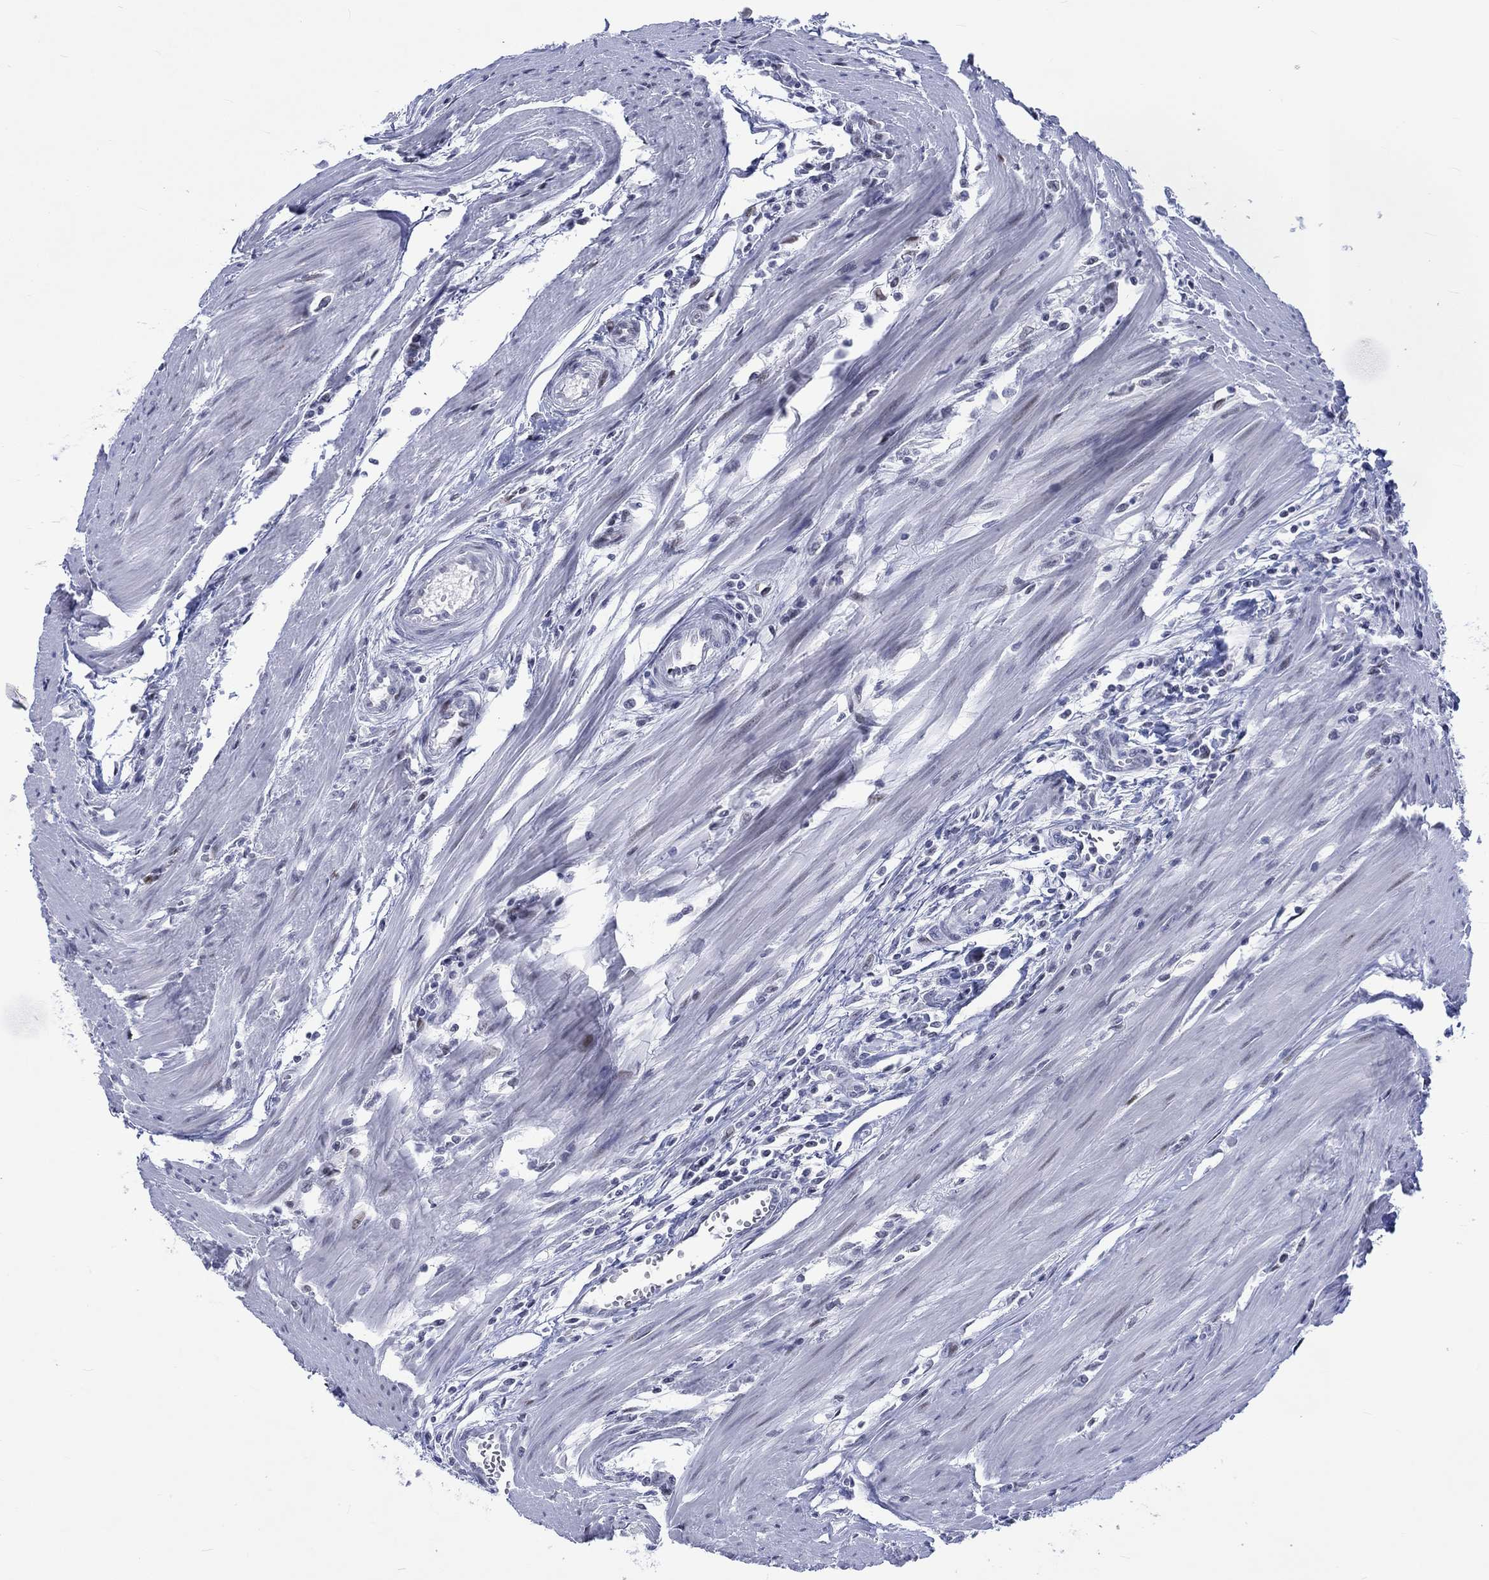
{"staining": {"intensity": "moderate", "quantity": "25%-75%", "location": "nuclear"}, "tissue": "colorectal cancer", "cell_type": "Tumor cells", "image_type": "cancer", "snomed": [{"axis": "morphology", "description": "Adenocarcinoma, NOS"}, {"axis": "topography", "description": "Rectum"}], "caption": "Protein staining of colorectal adenocarcinoma tissue demonstrates moderate nuclear expression in approximately 25%-75% of tumor cells.", "gene": "CDCA2", "patient": {"sex": "male", "age": 67}}